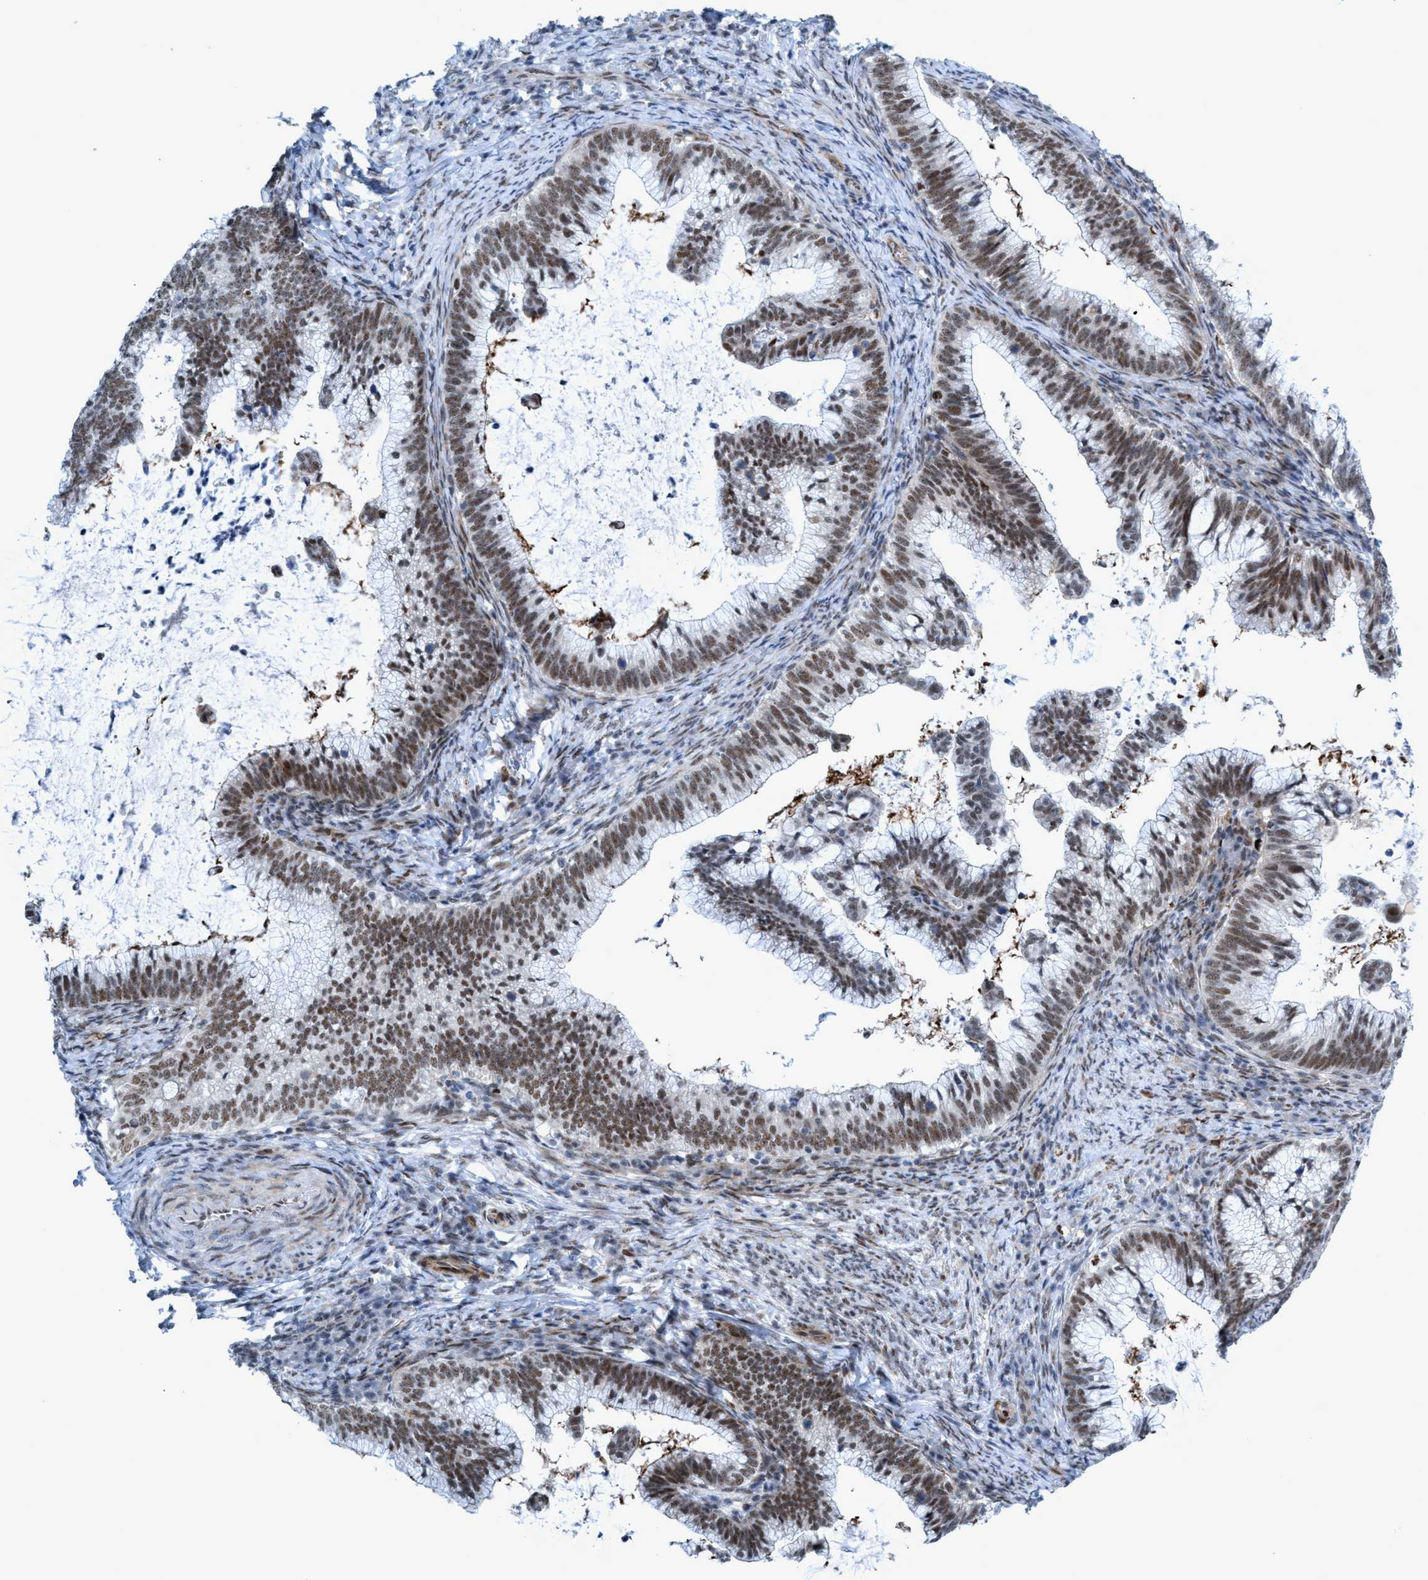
{"staining": {"intensity": "weak", "quantity": ">75%", "location": "nuclear"}, "tissue": "cervical cancer", "cell_type": "Tumor cells", "image_type": "cancer", "snomed": [{"axis": "morphology", "description": "Adenocarcinoma, NOS"}, {"axis": "topography", "description": "Cervix"}], "caption": "Human adenocarcinoma (cervical) stained with a brown dye demonstrates weak nuclear positive staining in about >75% of tumor cells.", "gene": "CWC27", "patient": {"sex": "female", "age": 36}}